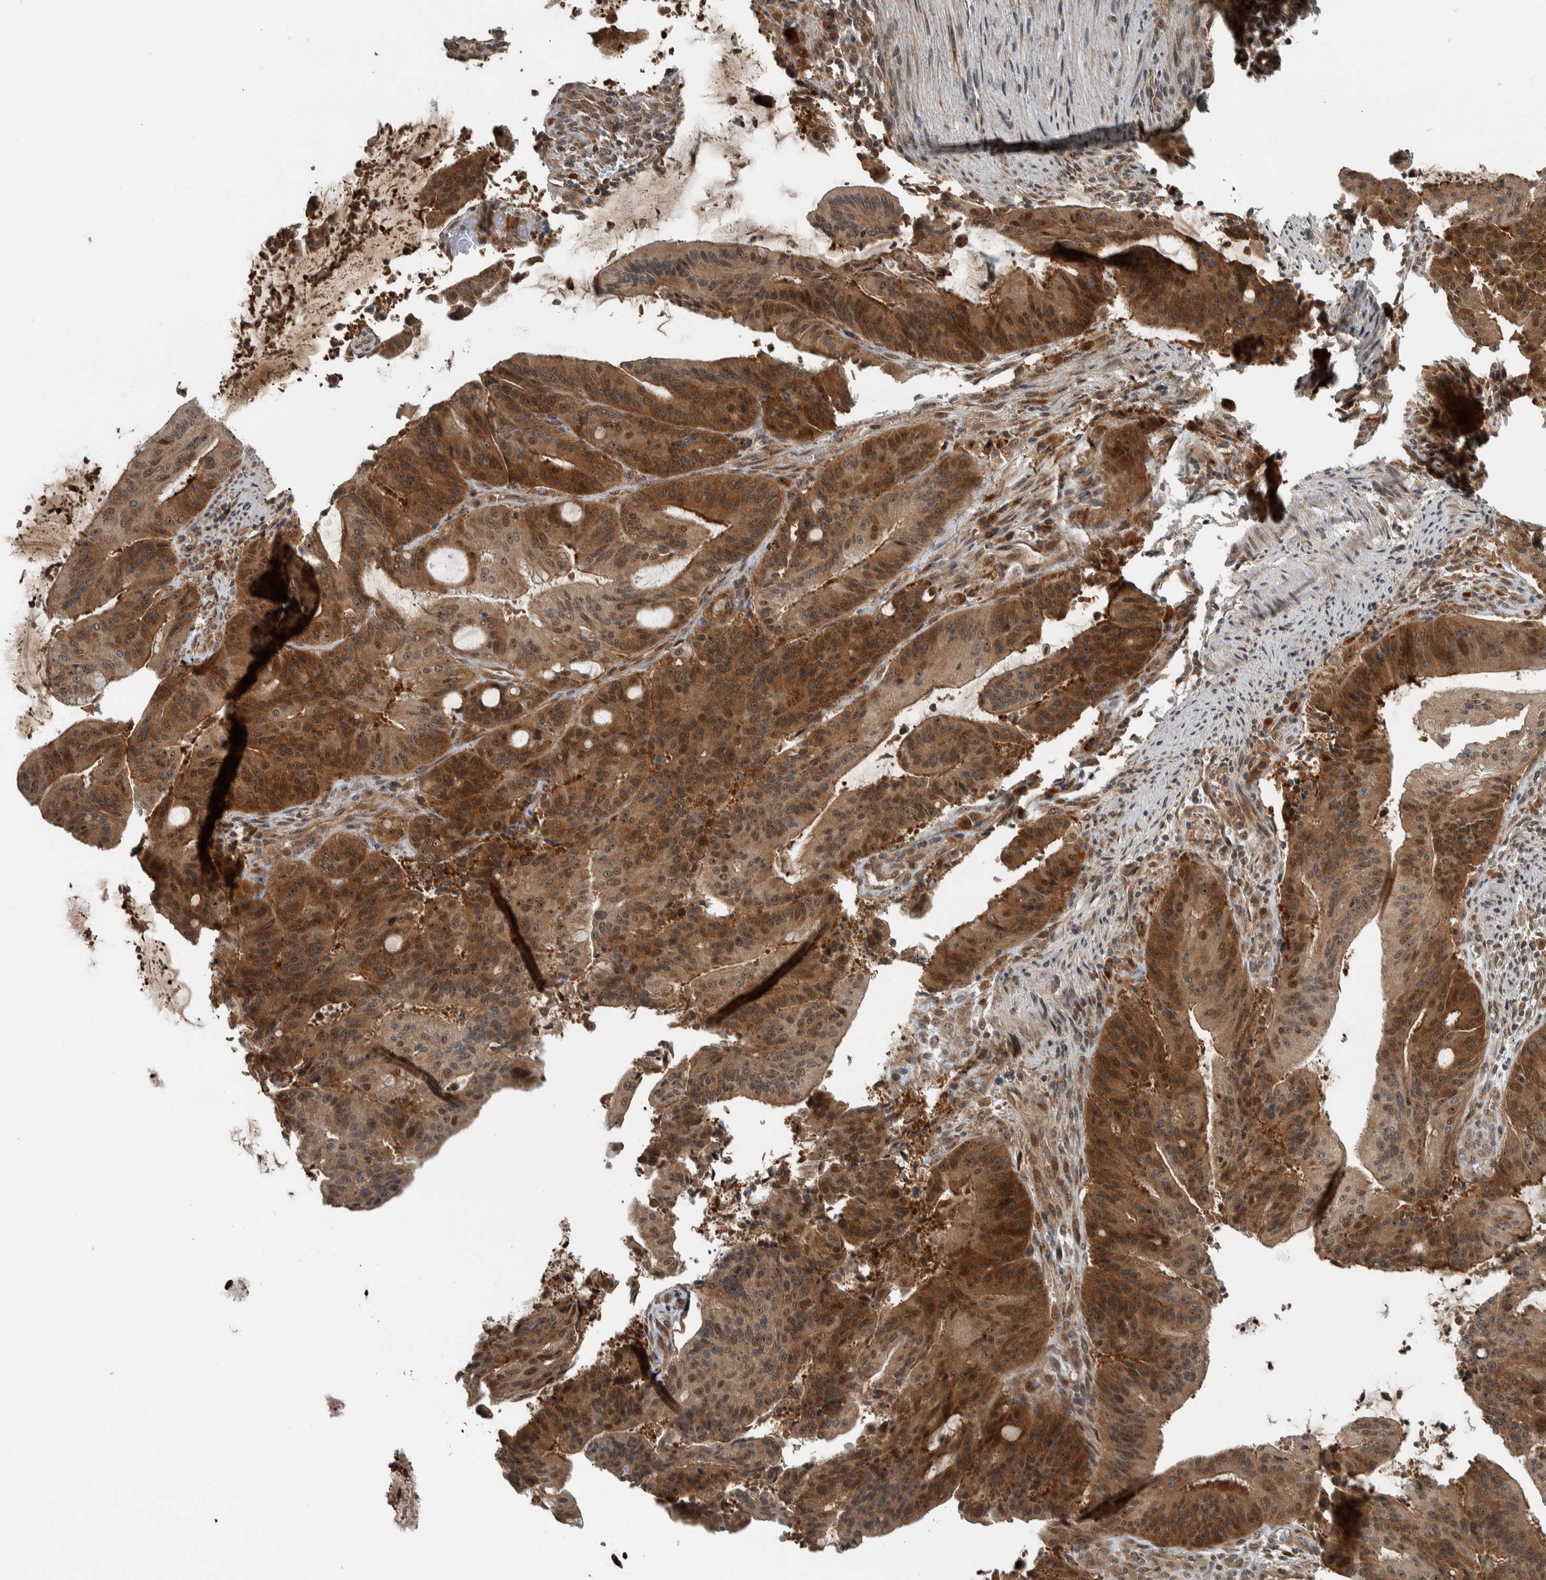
{"staining": {"intensity": "strong", "quantity": ">75%", "location": "cytoplasmic/membranous,nuclear"}, "tissue": "liver cancer", "cell_type": "Tumor cells", "image_type": "cancer", "snomed": [{"axis": "morphology", "description": "Normal tissue, NOS"}, {"axis": "morphology", "description": "Cholangiocarcinoma"}, {"axis": "topography", "description": "Liver"}, {"axis": "topography", "description": "Peripheral nerve tissue"}], "caption": "Protein expression analysis of human liver cancer reveals strong cytoplasmic/membranous and nuclear positivity in approximately >75% of tumor cells. The staining is performed using DAB brown chromogen to label protein expression. The nuclei are counter-stained blue using hematoxylin.", "gene": "XPO5", "patient": {"sex": "female", "age": 73}}